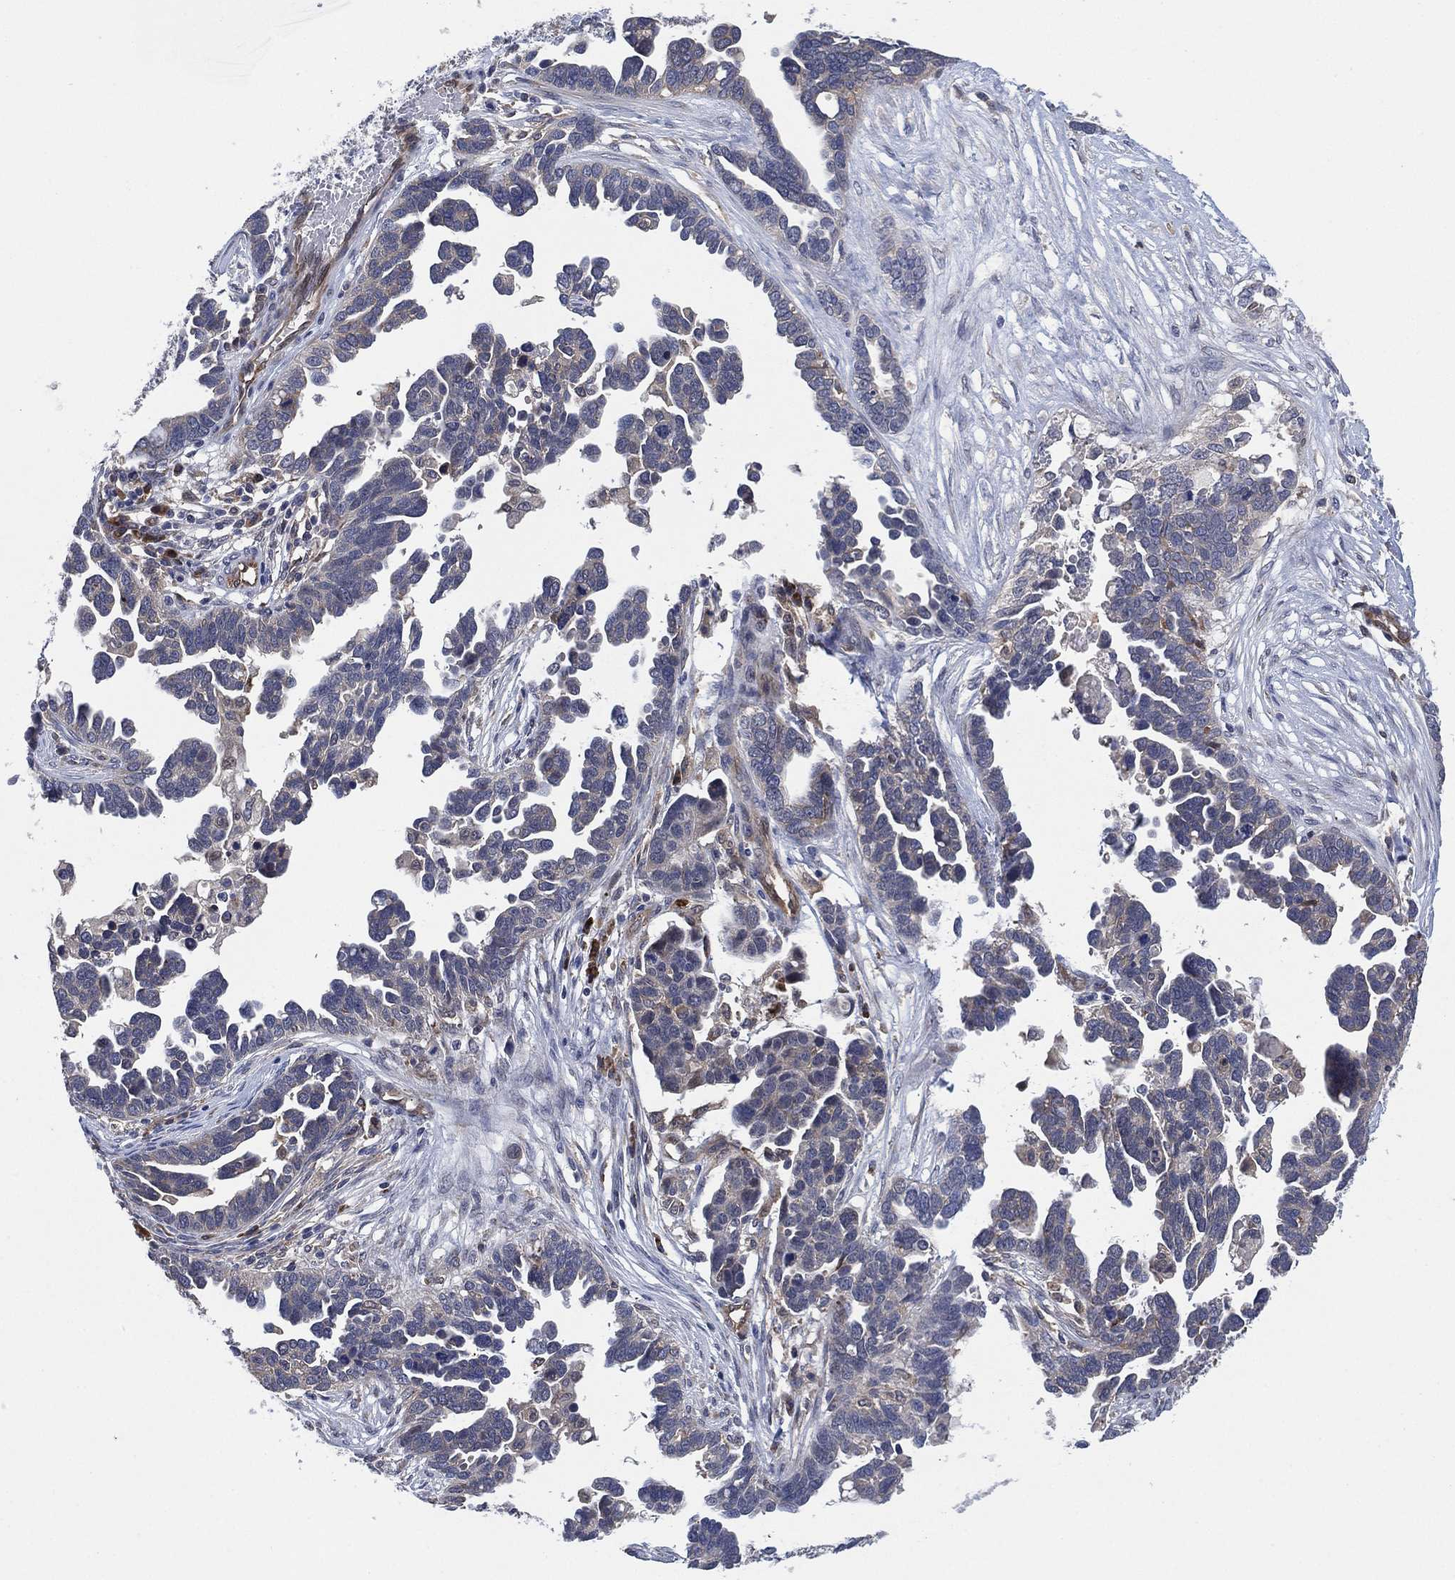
{"staining": {"intensity": "negative", "quantity": "none", "location": "none"}, "tissue": "ovarian cancer", "cell_type": "Tumor cells", "image_type": "cancer", "snomed": [{"axis": "morphology", "description": "Cystadenocarcinoma, serous, NOS"}, {"axis": "topography", "description": "Ovary"}], "caption": "High power microscopy image of an immunohistochemistry photomicrograph of ovarian serous cystadenocarcinoma, revealing no significant positivity in tumor cells. Brightfield microscopy of immunohistochemistry stained with DAB (3,3'-diaminobenzidine) (brown) and hematoxylin (blue), captured at high magnification.", "gene": "FES", "patient": {"sex": "female", "age": 54}}